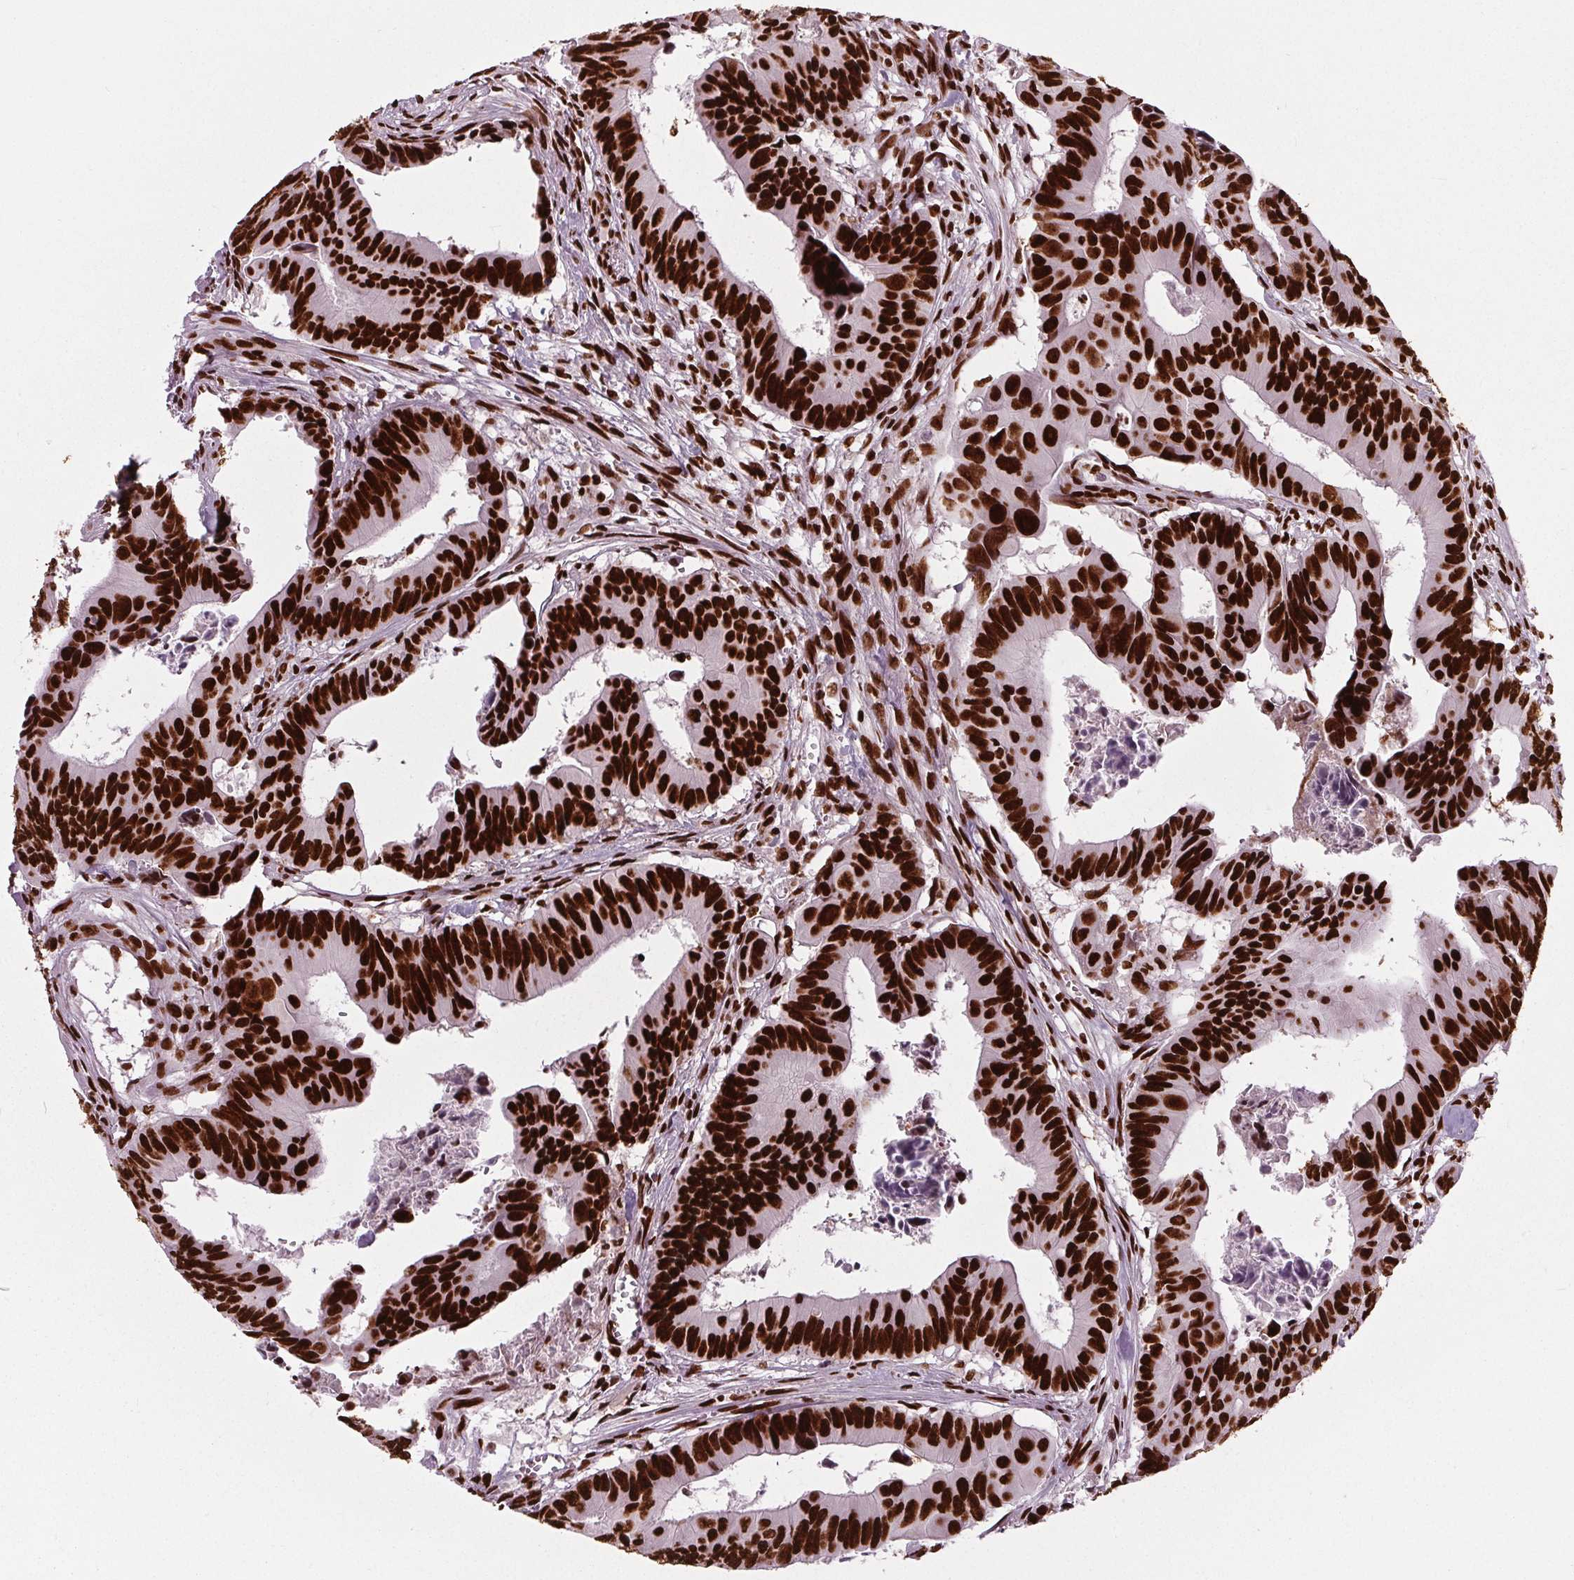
{"staining": {"intensity": "strong", "quantity": ">75%", "location": "nuclear"}, "tissue": "colorectal cancer", "cell_type": "Tumor cells", "image_type": "cancer", "snomed": [{"axis": "morphology", "description": "Adenocarcinoma, NOS"}, {"axis": "topography", "description": "Colon"}], "caption": "Protein expression by immunohistochemistry (IHC) displays strong nuclear staining in approximately >75% of tumor cells in adenocarcinoma (colorectal).", "gene": "BRD4", "patient": {"sex": "female", "age": 87}}